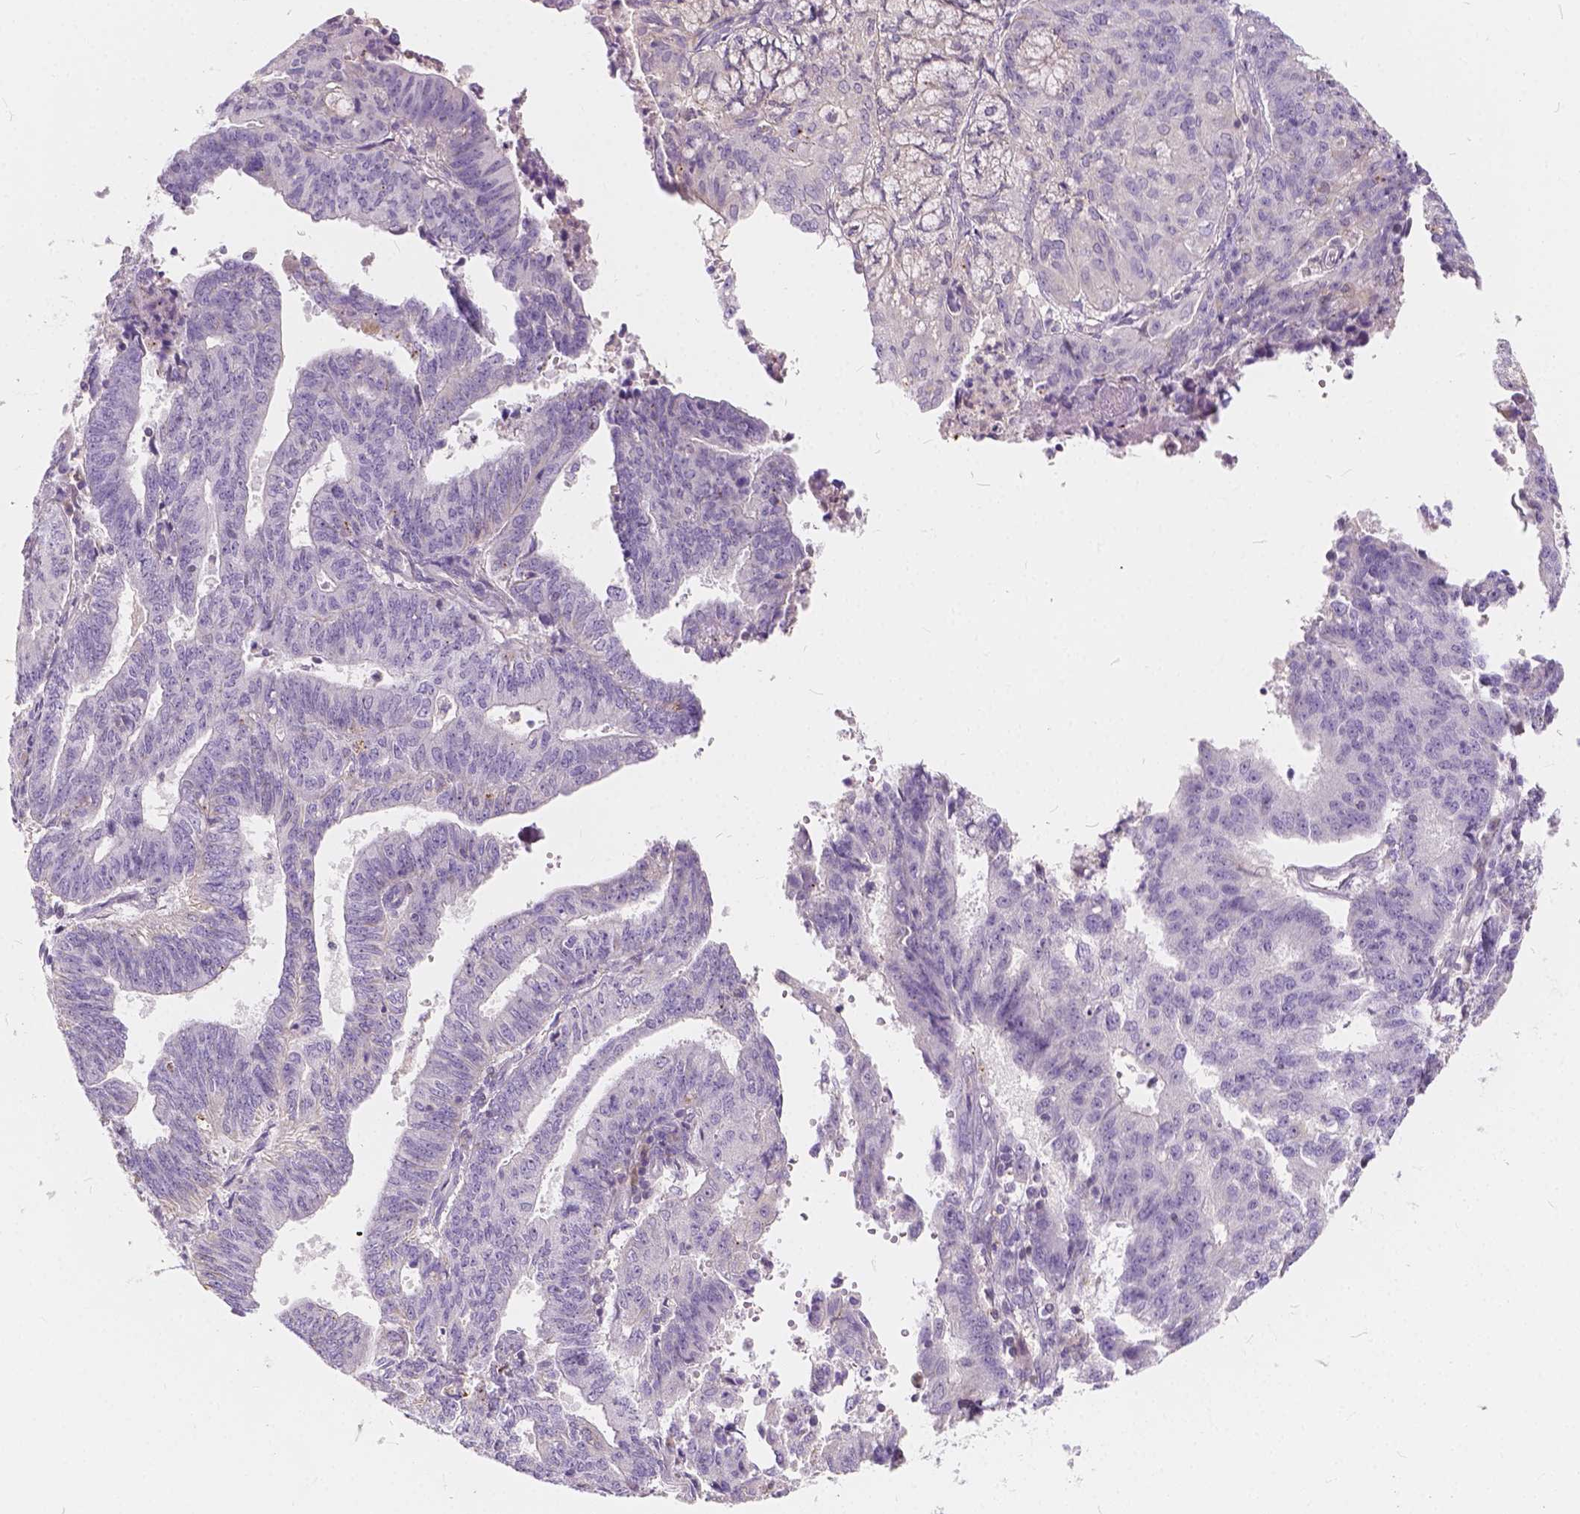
{"staining": {"intensity": "negative", "quantity": "none", "location": "none"}, "tissue": "endometrial cancer", "cell_type": "Tumor cells", "image_type": "cancer", "snomed": [{"axis": "morphology", "description": "Adenocarcinoma, NOS"}, {"axis": "topography", "description": "Endometrium"}], "caption": "Micrograph shows no significant protein expression in tumor cells of endometrial adenocarcinoma.", "gene": "KIAA0513", "patient": {"sex": "female", "age": 82}}